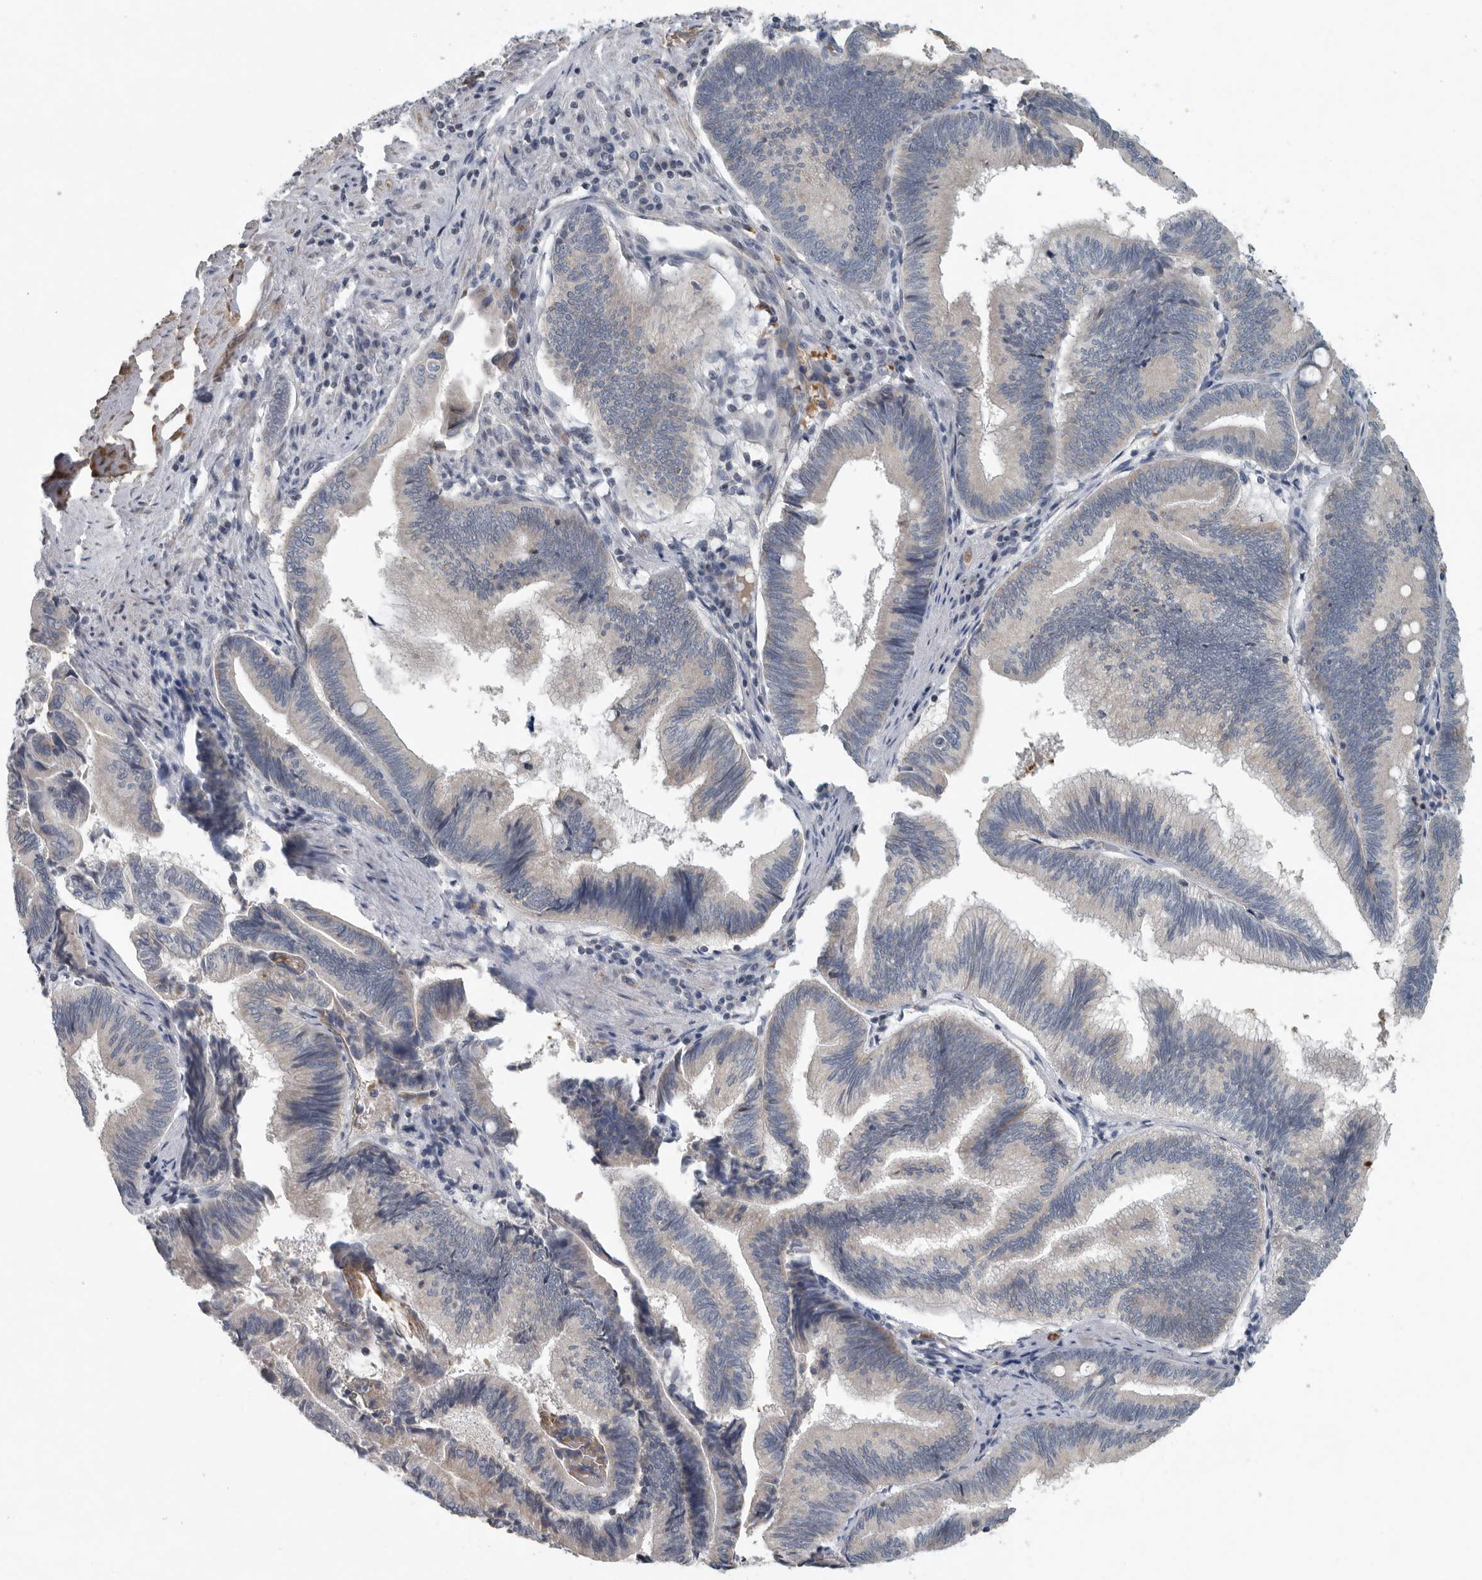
{"staining": {"intensity": "negative", "quantity": "none", "location": "none"}, "tissue": "pancreatic cancer", "cell_type": "Tumor cells", "image_type": "cancer", "snomed": [{"axis": "morphology", "description": "Adenocarcinoma, NOS"}, {"axis": "topography", "description": "Pancreas"}], "caption": "DAB immunohistochemical staining of human pancreatic cancer shows no significant expression in tumor cells. The staining was performed using DAB (3,3'-diaminobenzidine) to visualize the protein expression in brown, while the nuclei were stained in blue with hematoxylin (Magnification: 20x).", "gene": "MPP3", "patient": {"sex": "male", "age": 82}}